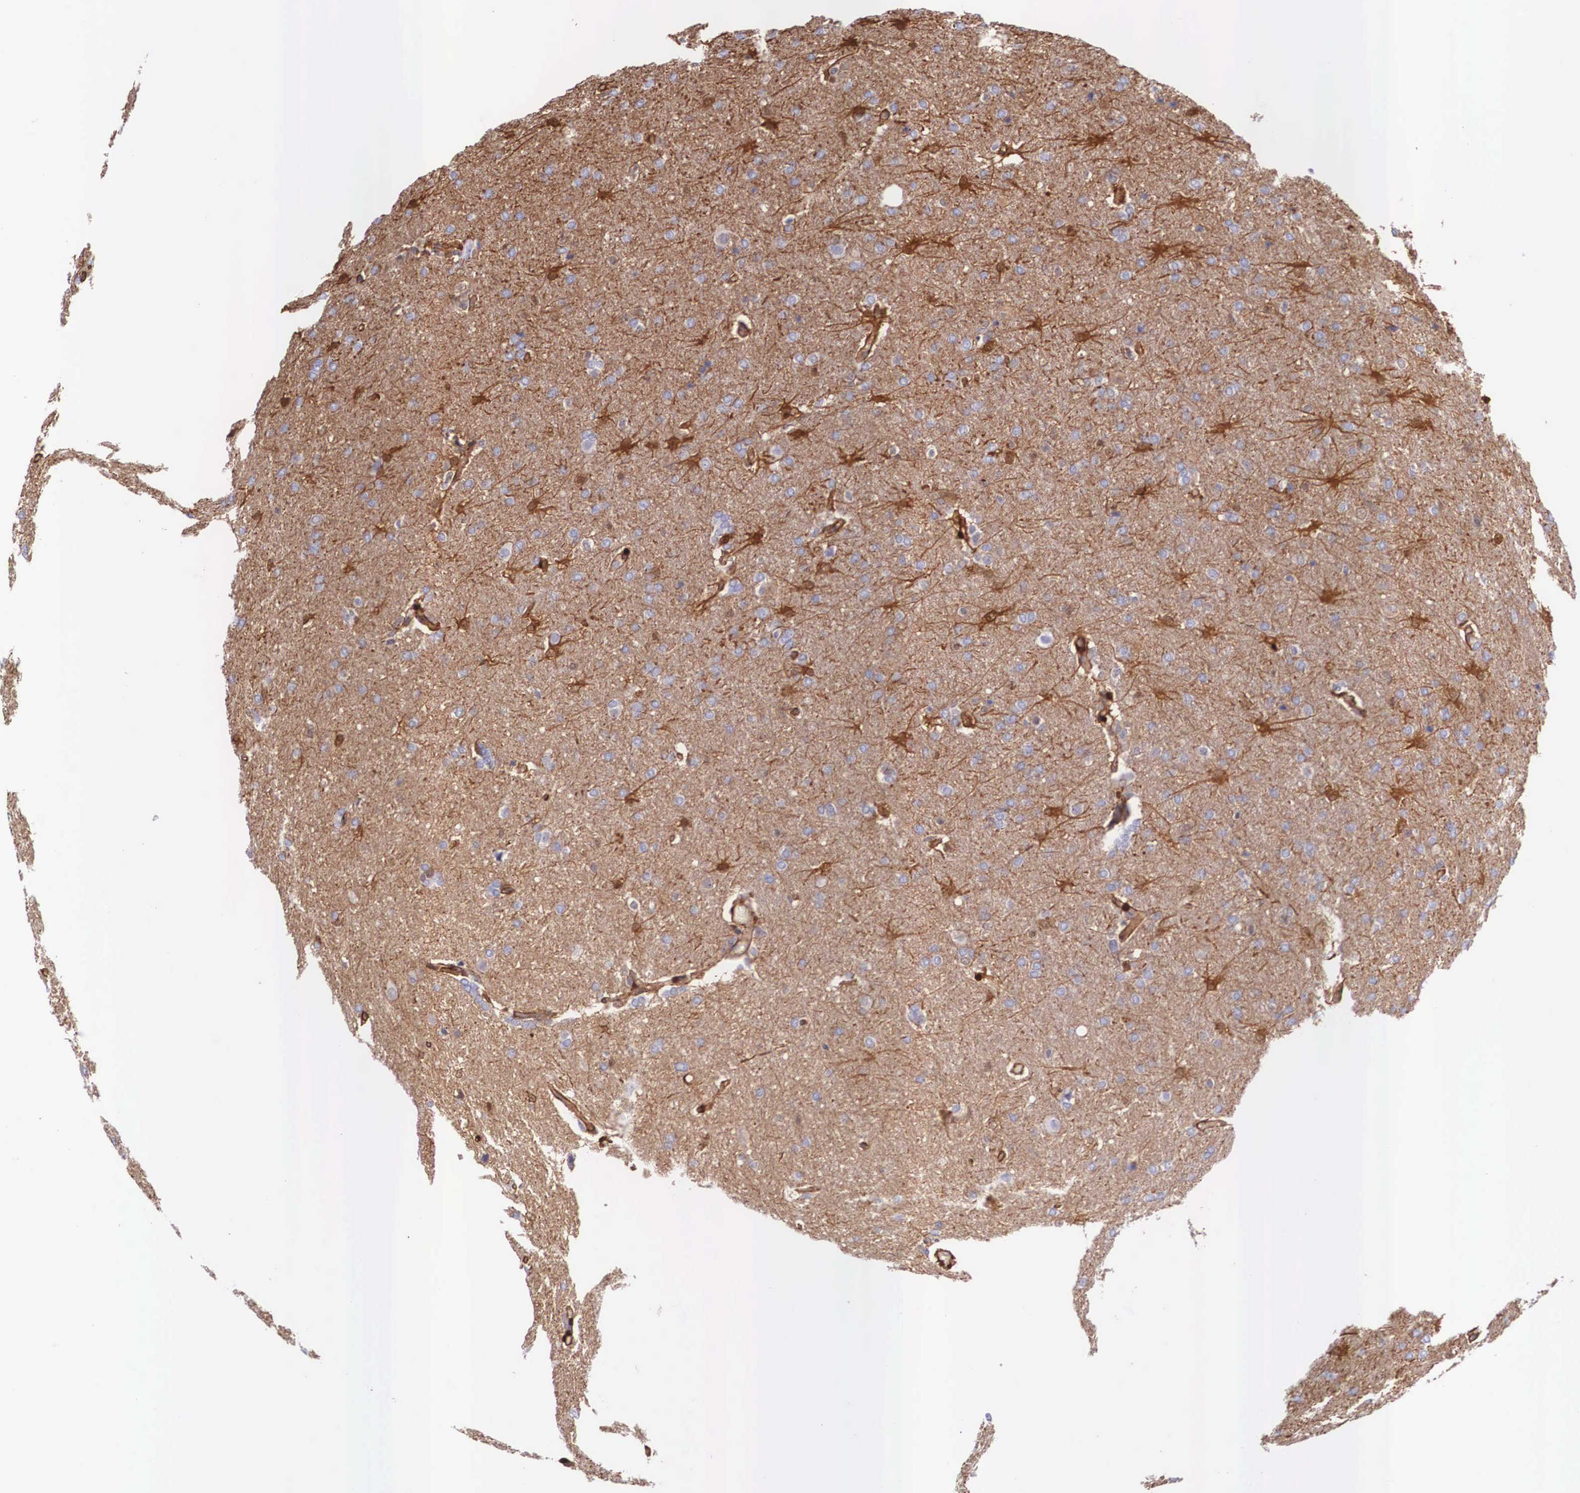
{"staining": {"intensity": "weak", "quantity": "<25%", "location": "cytoplasmic/membranous"}, "tissue": "glioma", "cell_type": "Tumor cells", "image_type": "cancer", "snomed": [{"axis": "morphology", "description": "Glioma, malignant, High grade"}, {"axis": "topography", "description": "Brain"}], "caption": "High magnification brightfield microscopy of malignant high-grade glioma stained with DAB (3,3'-diaminobenzidine) (brown) and counterstained with hematoxylin (blue): tumor cells show no significant expression. Brightfield microscopy of immunohistochemistry (IHC) stained with DAB (brown) and hematoxylin (blue), captured at high magnification.", "gene": "LGALS1", "patient": {"sex": "male", "age": 68}}